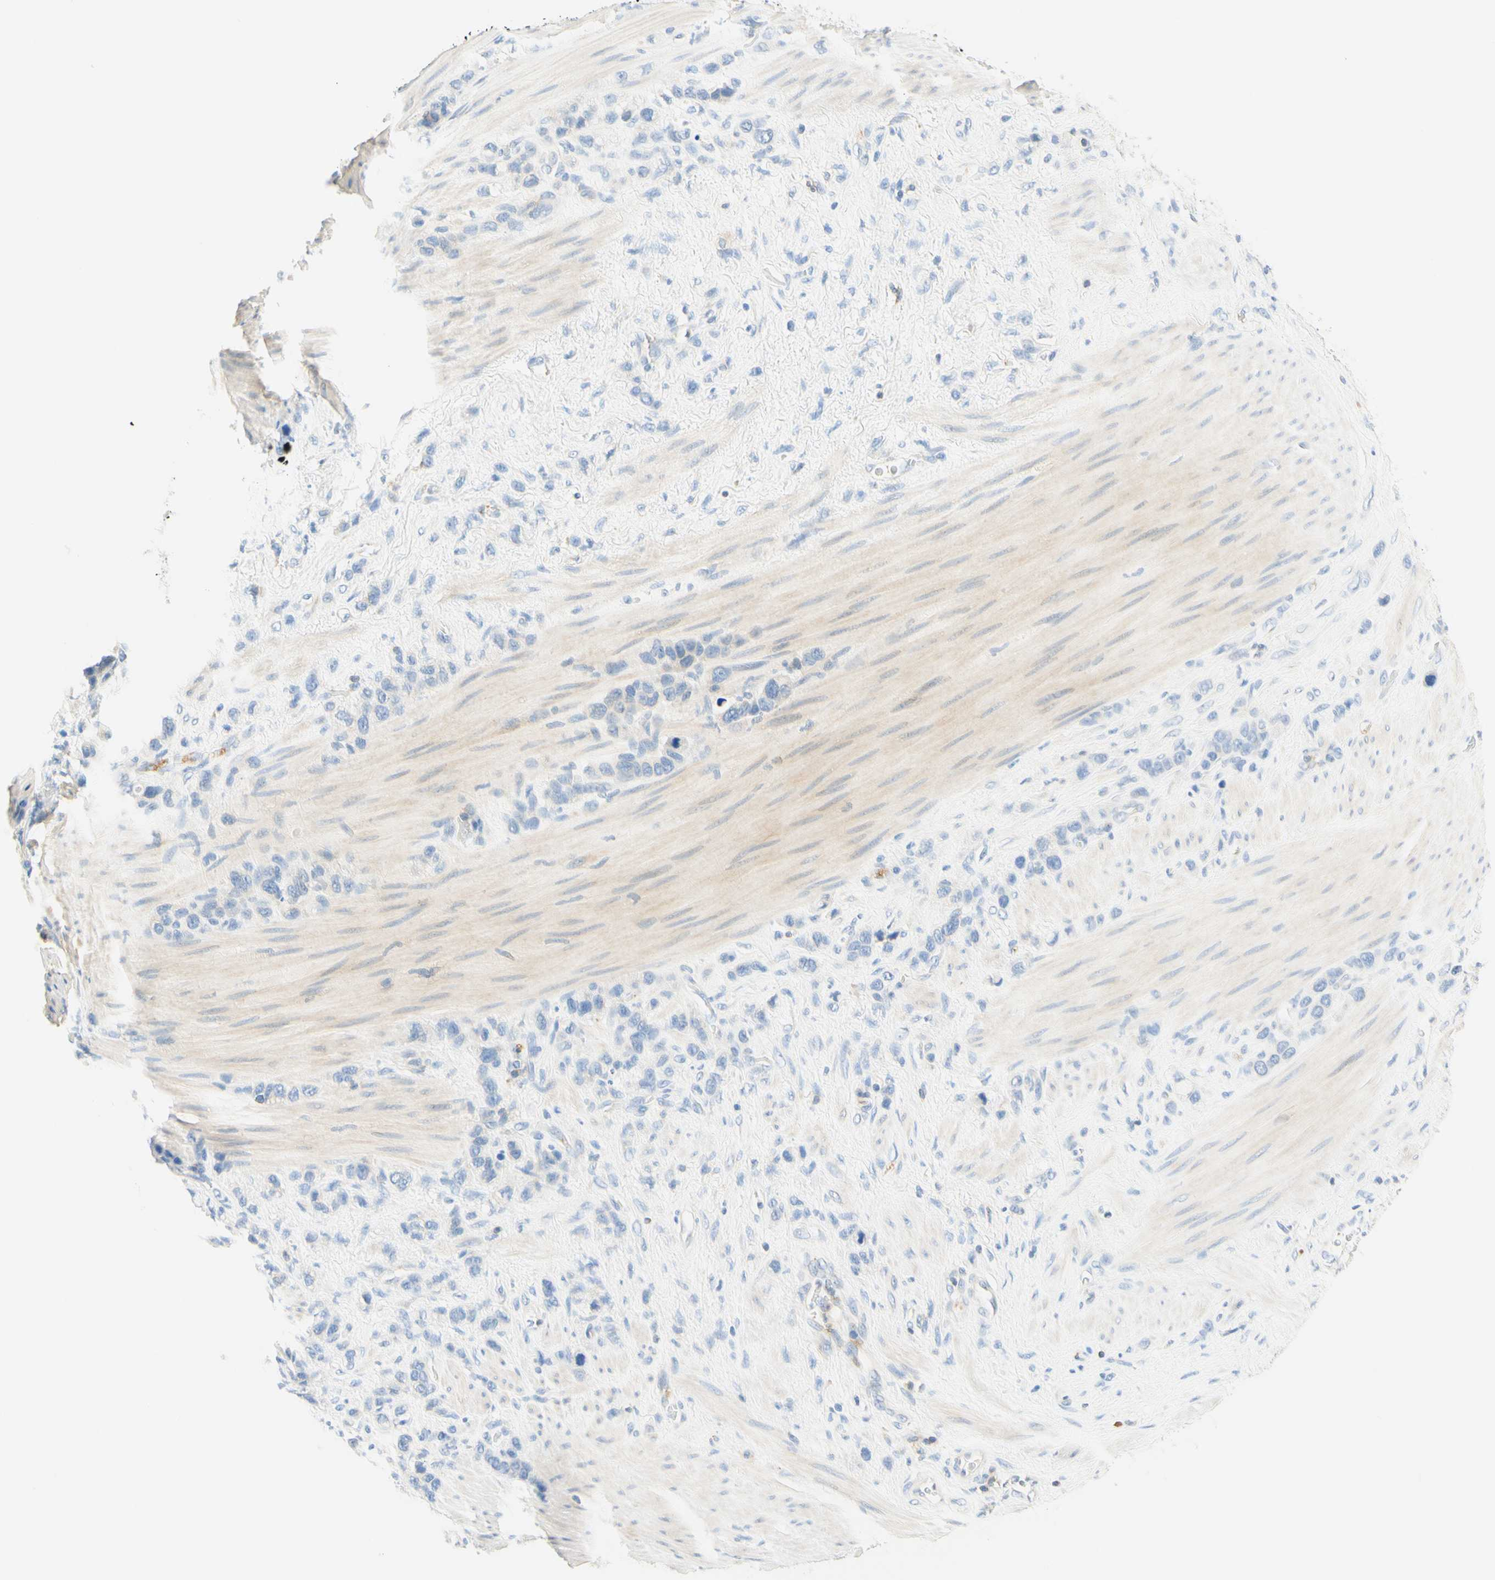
{"staining": {"intensity": "negative", "quantity": "none", "location": "none"}, "tissue": "stomach cancer", "cell_type": "Tumor cells", "image_type": "cancer", "snomed": [{"axis": "morphology", "description": "Adenocarcinoma, NOS"}, {"axis": "morphology", "description": "Adenocarcinoma, High grade"}, {"axis": "topography", "description": "Stomach, upper"}, {"axis": "topography", "description": "Stomach, lower"}], "caption": "IHC photomicrograph of neoplastic tissue: adenocarcinoma (stomach) stained with DAB demonstrates no significant protein expression in tumor cells.", "gene": "LAT", "patient": {"sex": "female", "age": 65}}